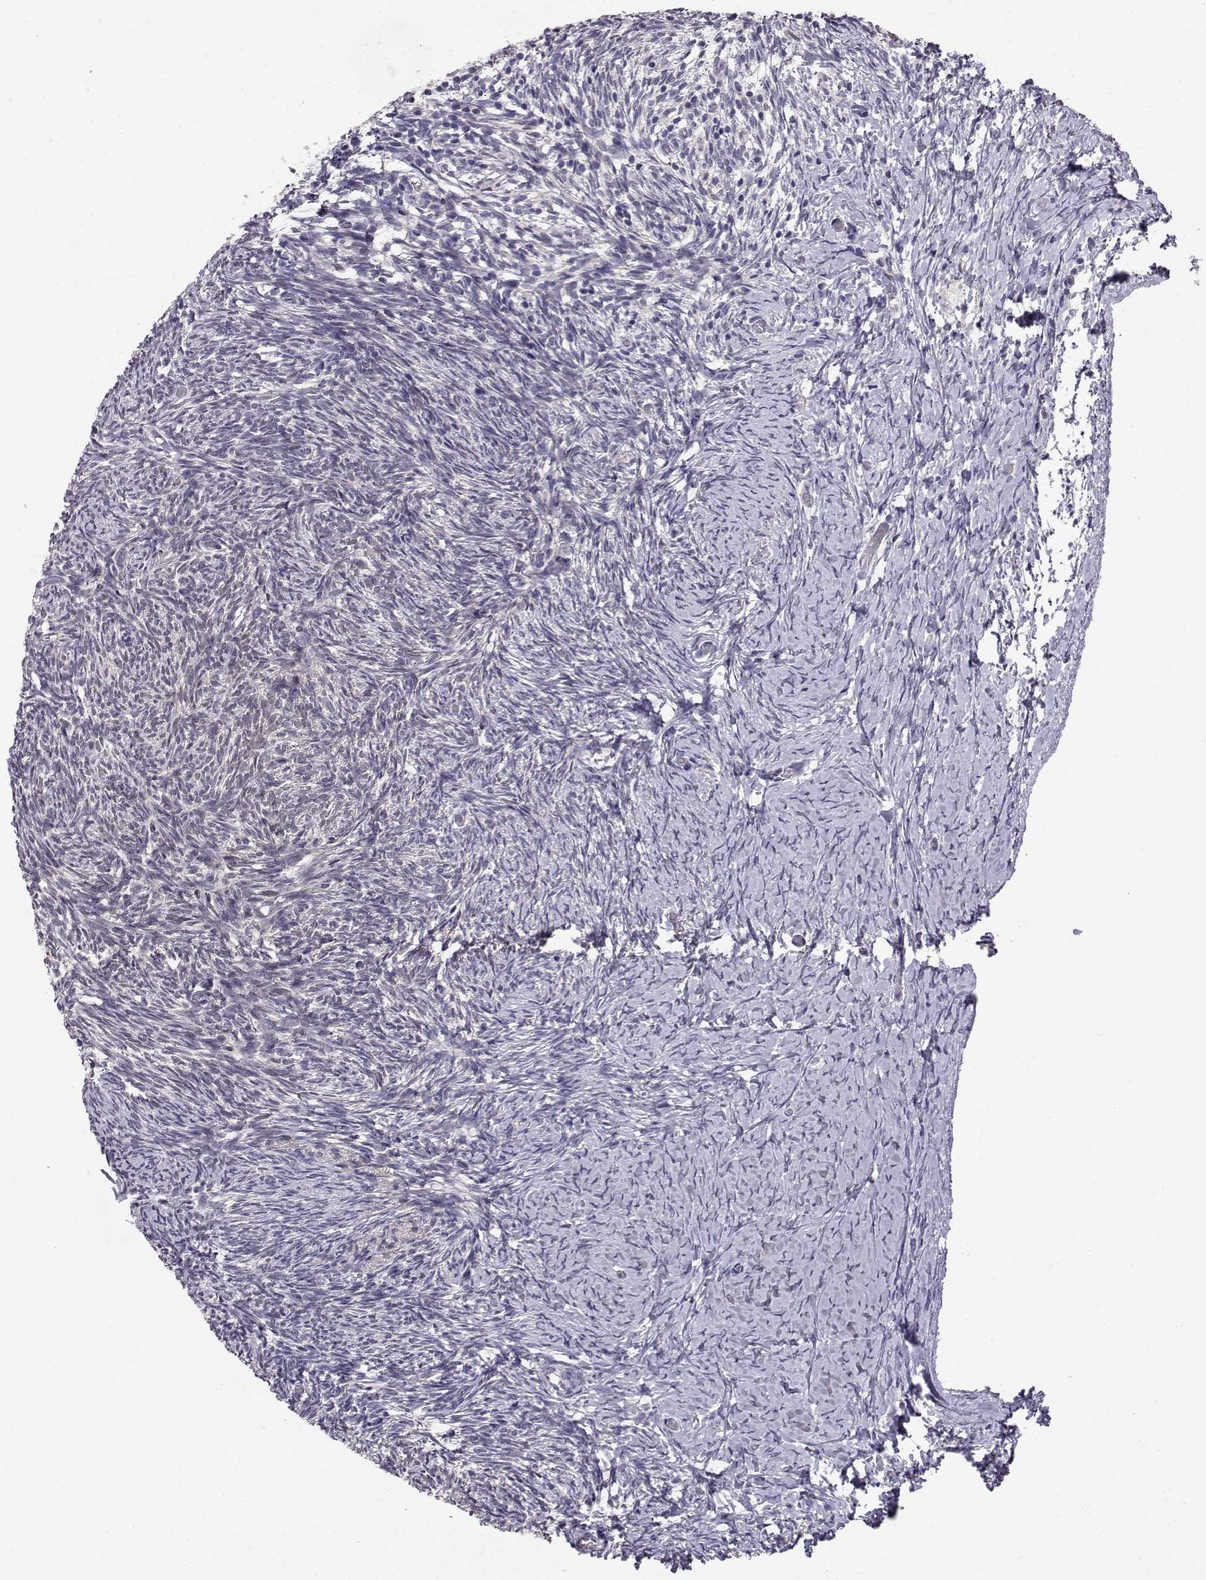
{"staining": {"intensity": "strong", "quantity": "<25%", "location": "cytoplasmic/membranous"}, "tissue": "ovary", "cell_type": "Follicle cells", "image_type": "normal", "snomed": [{"axis": "morphology", "description": "Normal tissue, NOS"}, {"axis": "topography", "description": "Ovary"}], "caption": "This image reveals immunohistochemistry (IHC) staining of normal human ovary, with medium strong cytoplasmic/membranous expression in approximately <25% of follicle cells.", "gene": "AKR1B1", "patient": {"sex": "female", "age": 39}}